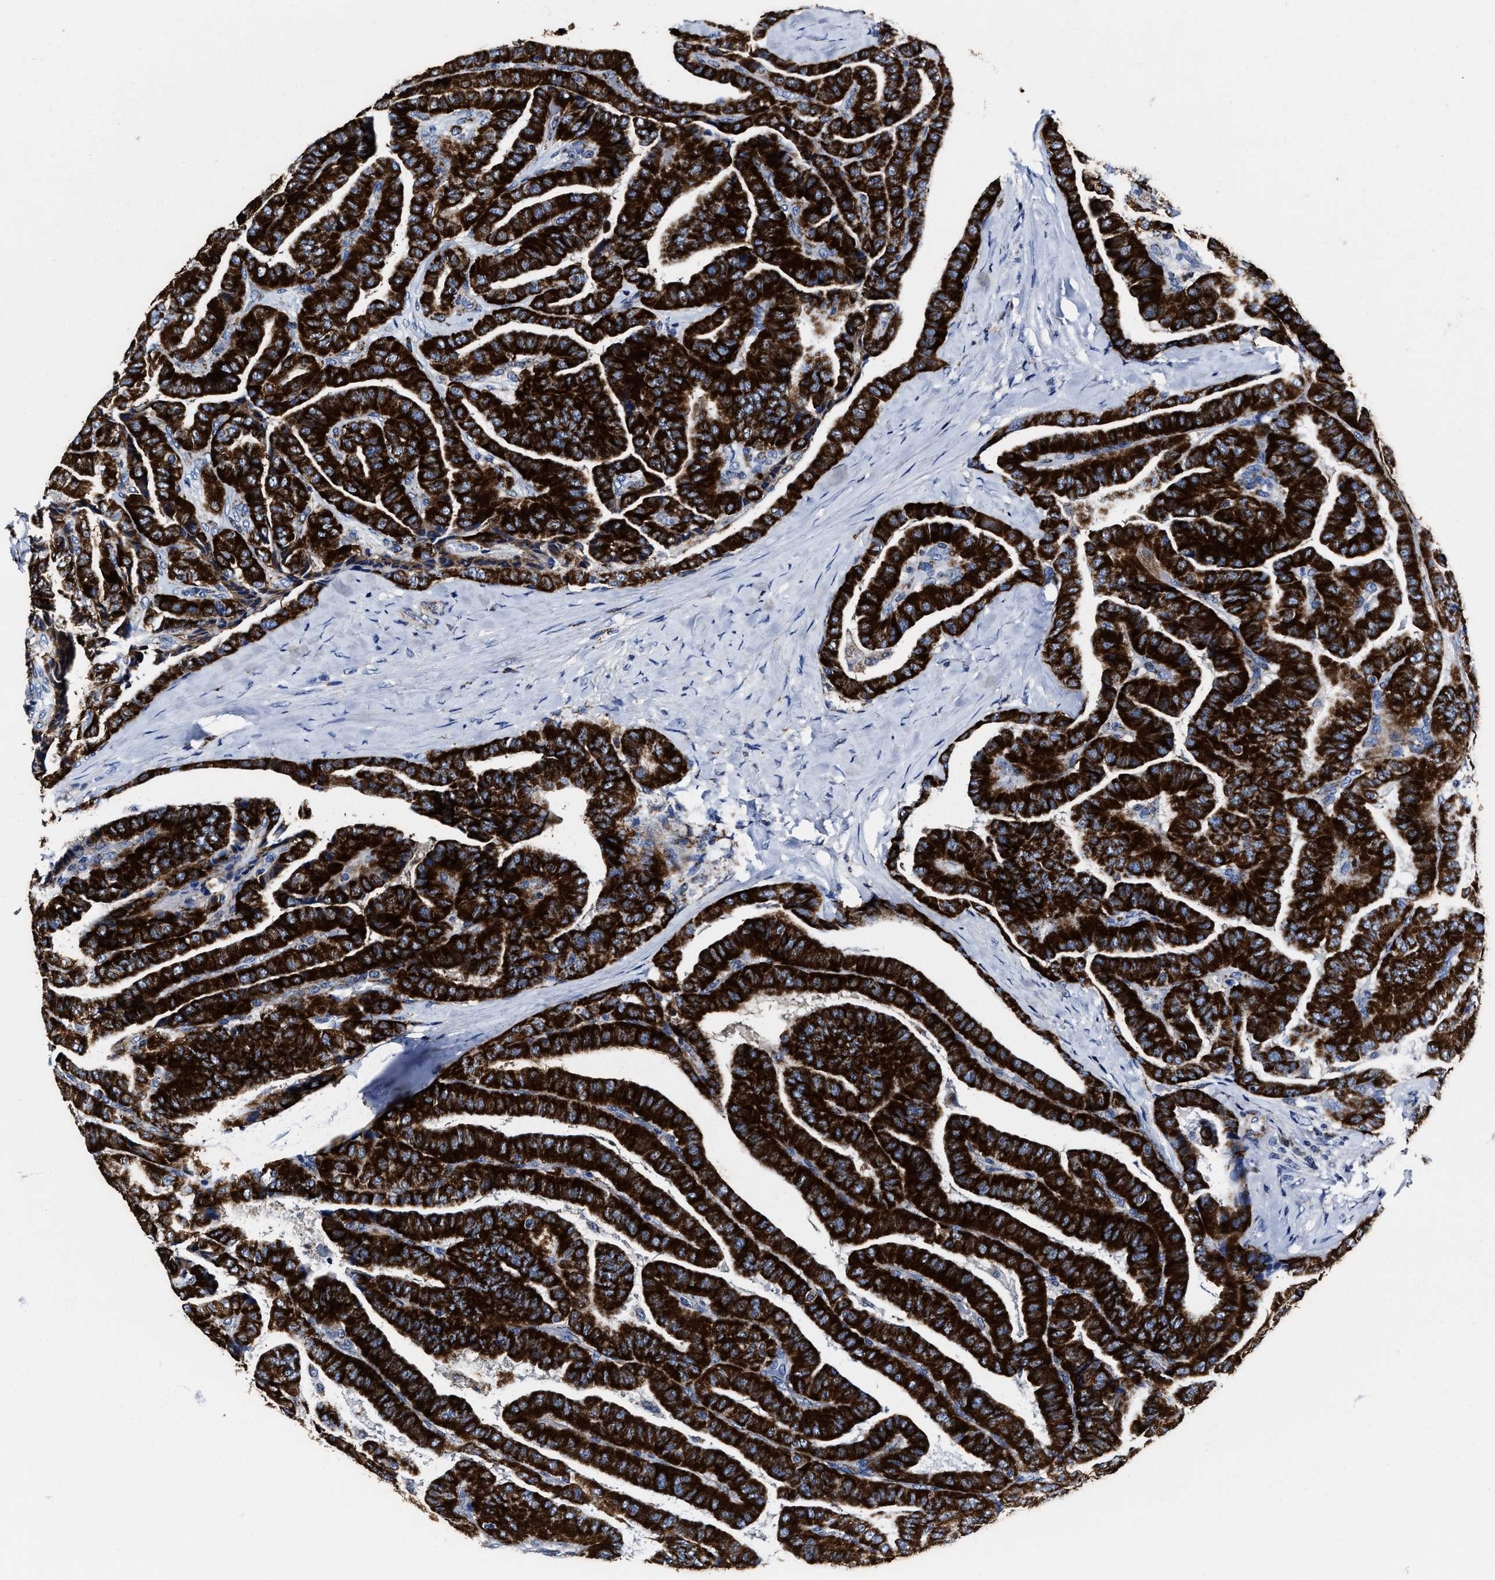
{"staining": {"intensity": "strong", "quantity": ">75%", "location": "cytoplasmic/membranous"}, "tissue": "thyroid cancer", "cell_type": "Tumor cells", "image_type": "cancer", "snomed": [{"axis": "morphology", "description": "Papillary adenocarcinoma, NOS"}, {"axis": "topography", "description": "Thyroid gland"}], "caption": "This is a photomicrograph of IHC staining of thyroid cancer, which shows strong positivity in the cytoplasmic/membranous of tumor cells.", "gene": "HINT2", "patient": {"sex": "male", "age": 77}}